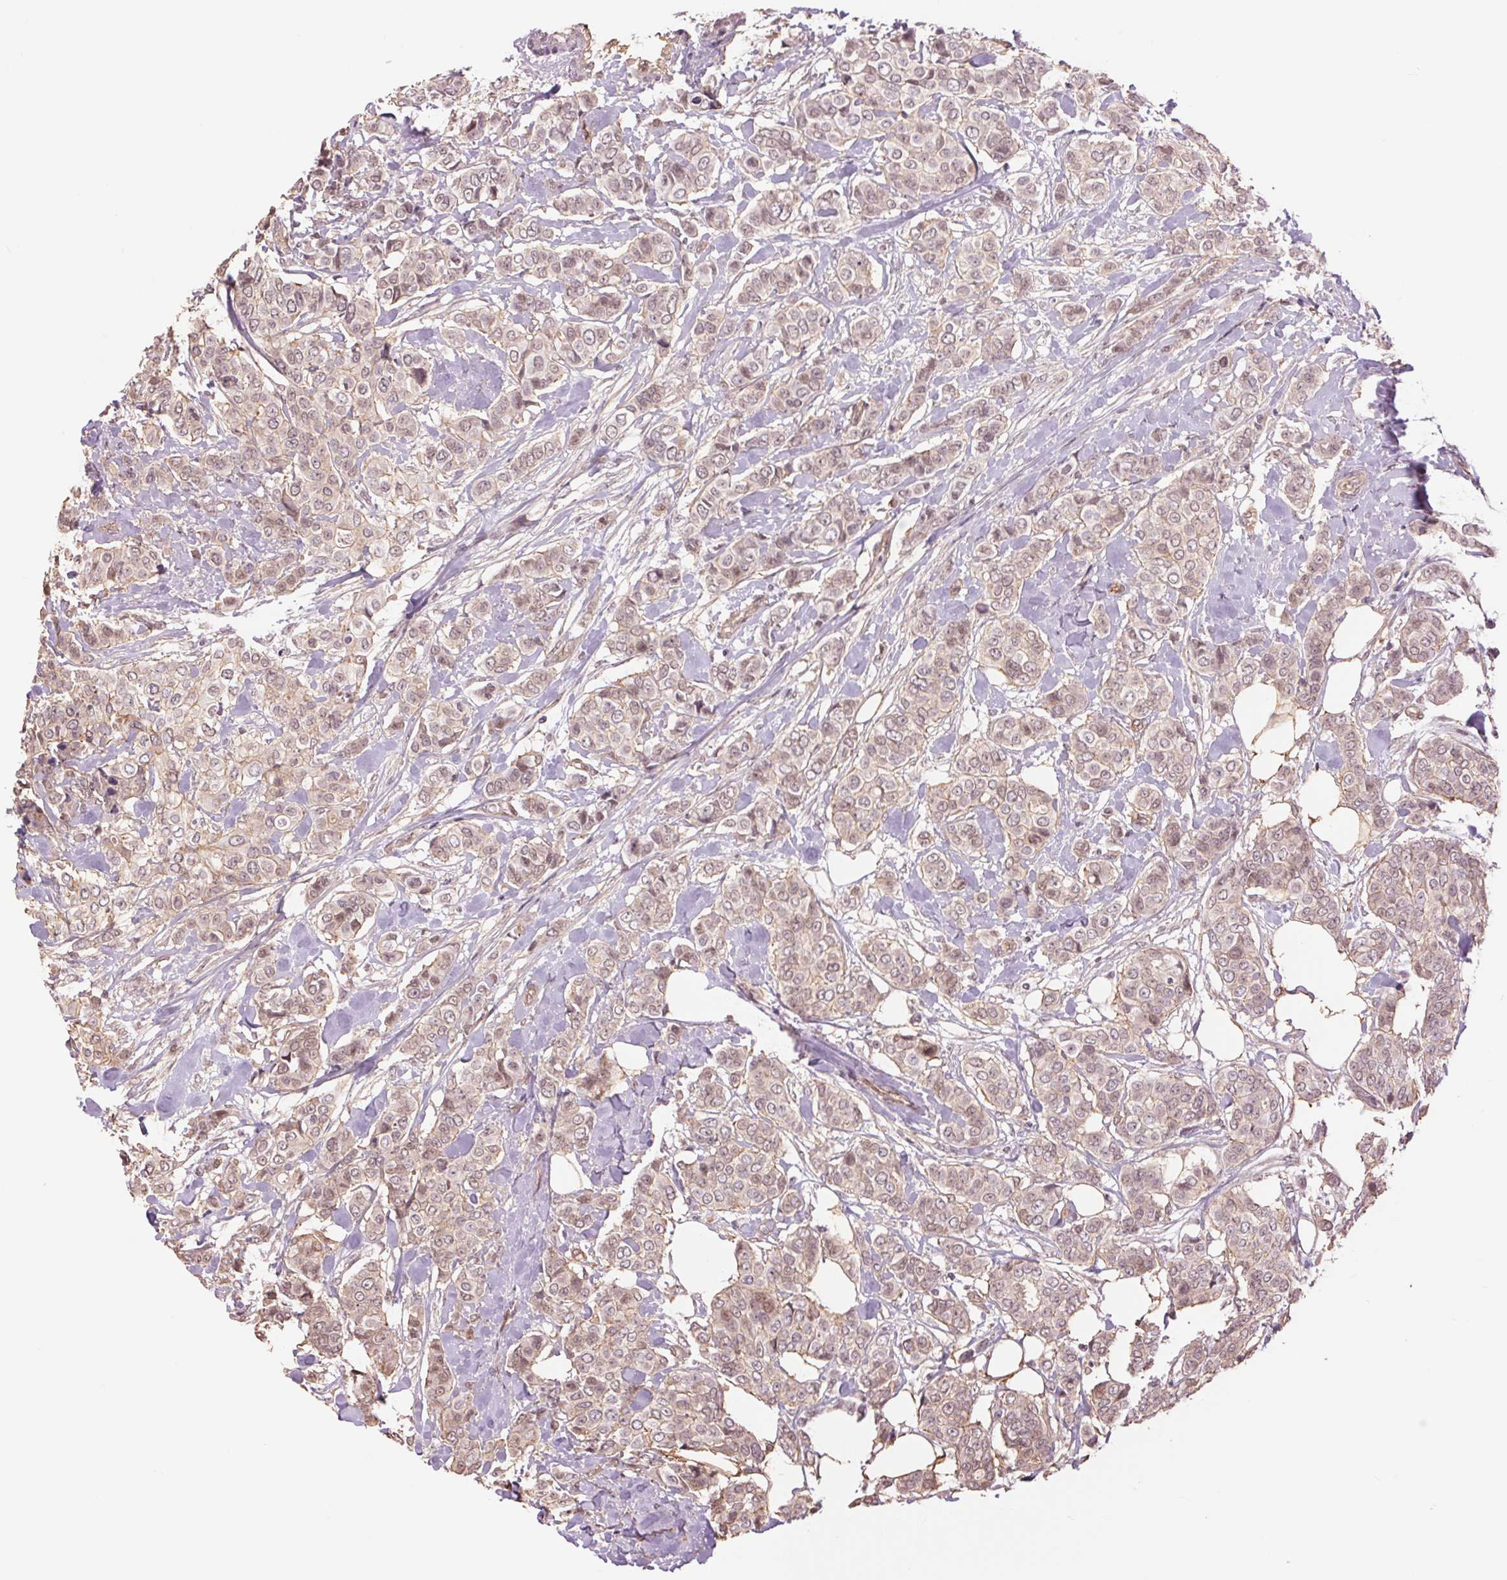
{"staining": {"intensity": "weak", "quantity": "25%-75%", "location": "cytoplasmic/membranous,nuclear"}, "tissue": "breast cancer", "cell_type": "Tumor cells", "image_type": "cancer", "snomed": [{"axis": "morphology", "description": "Lobular carcinoma"}, {"axis": "topography", "description": "Breast"}], "caption": "This histopathology image reveals breast cancer stained with immunohistochemistry to label a protein in brown. The cytoplasmic/membranous and nuclear of tumor cells show weak positivity for the protein. Nuclei are counter-stained blue.", "gene": "PALM", "patient": {"sex": "female", "age": 51}}